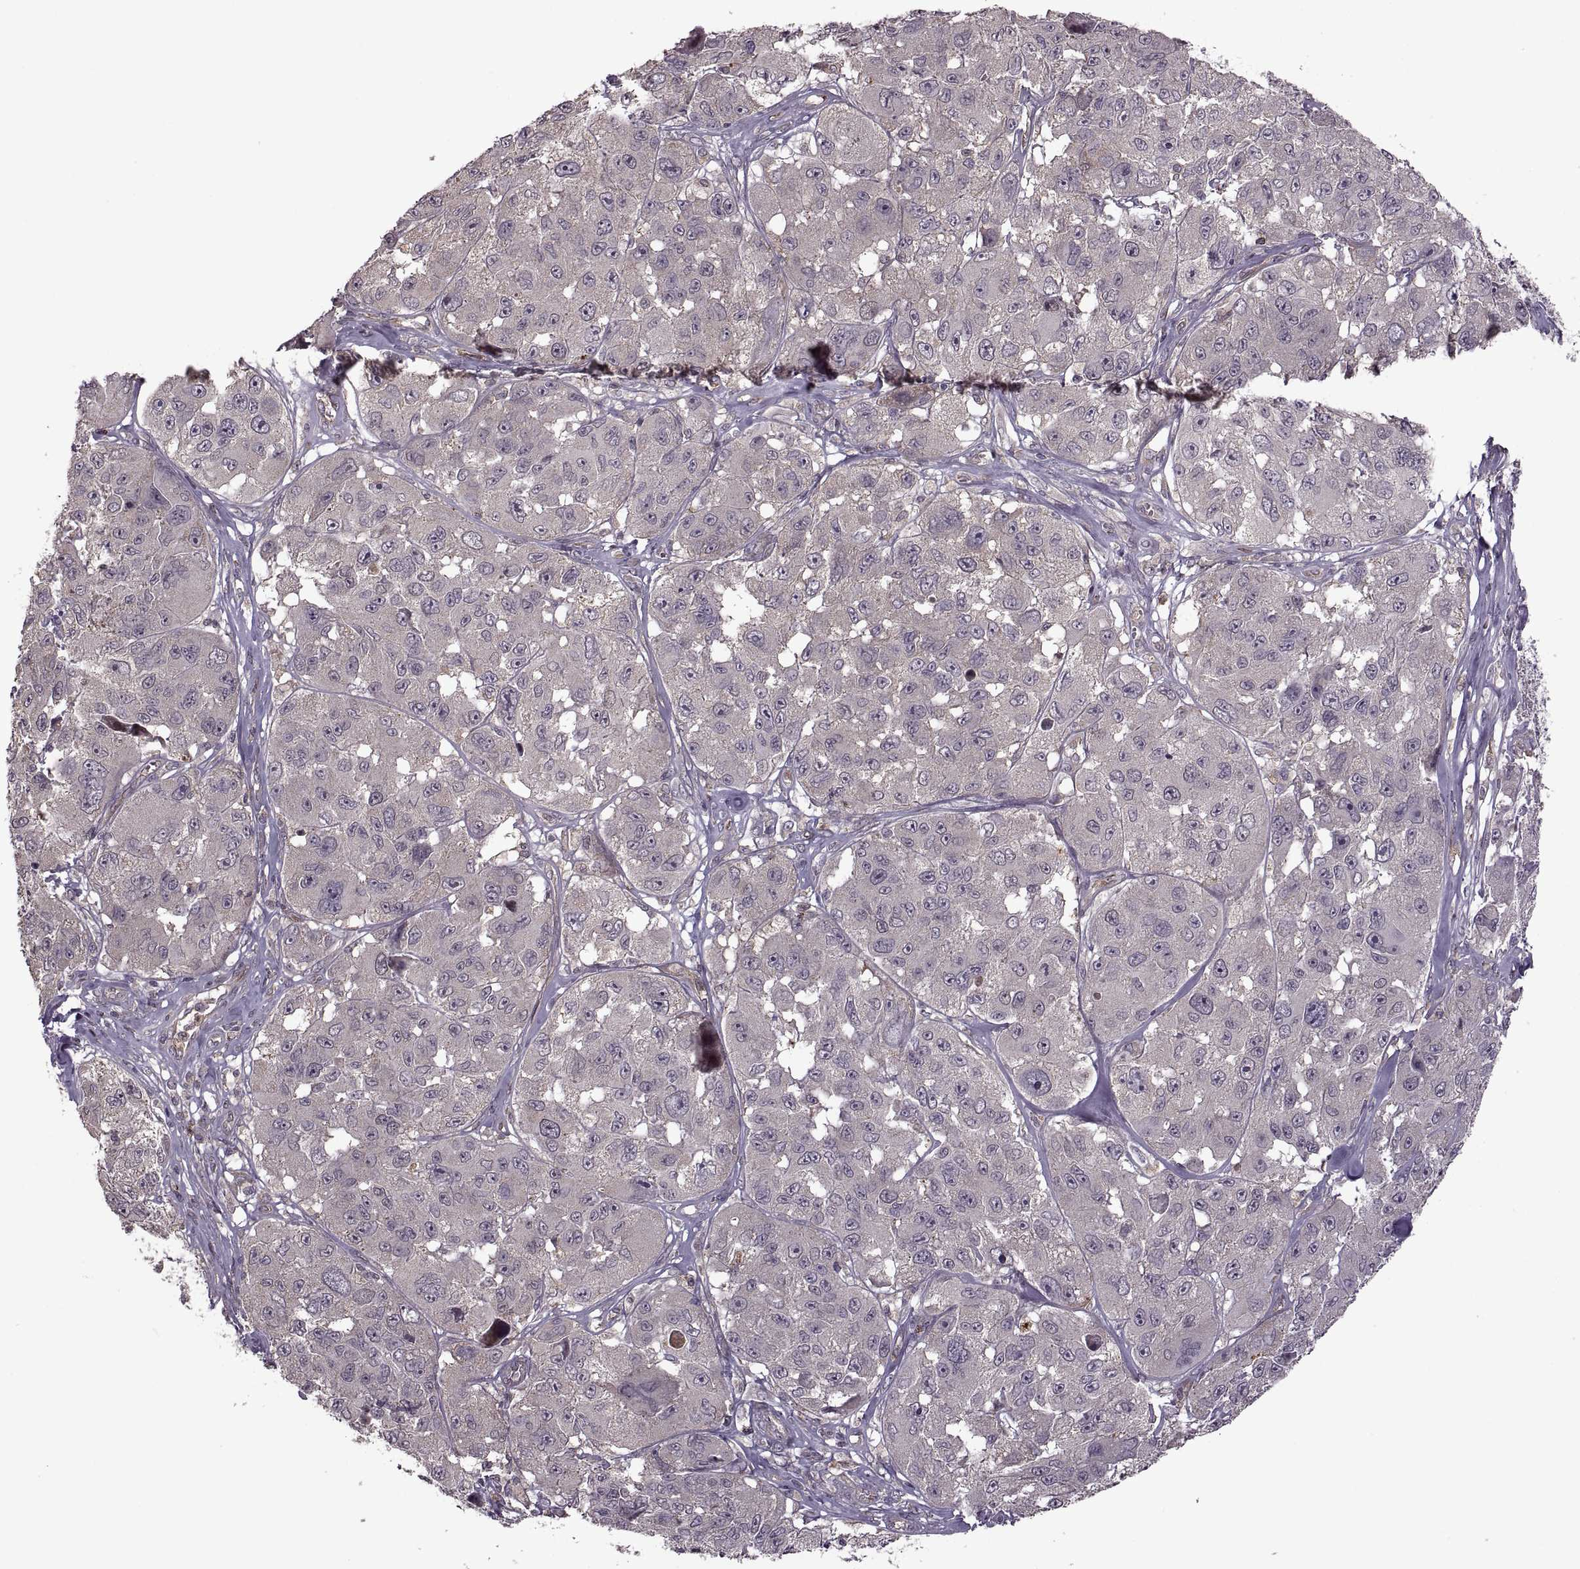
{"staining": {"intensity": "negative", "quantity": "none", "location": "none"}, "tissue": "melanoma", "cell_type": "Tumor cells", "image_type": "cancer", "snomed": [{"axis": "morphology", "description": "Malignant melanoma, NOS"}, {"axis": "topography", "description": "Skin"}], "caption": "This is an IHC micrograph of human melanoma. There is no positivity in tumor cells.", "gene": "PIERCE1", "patient": {"sex": "female", "age": 66}}